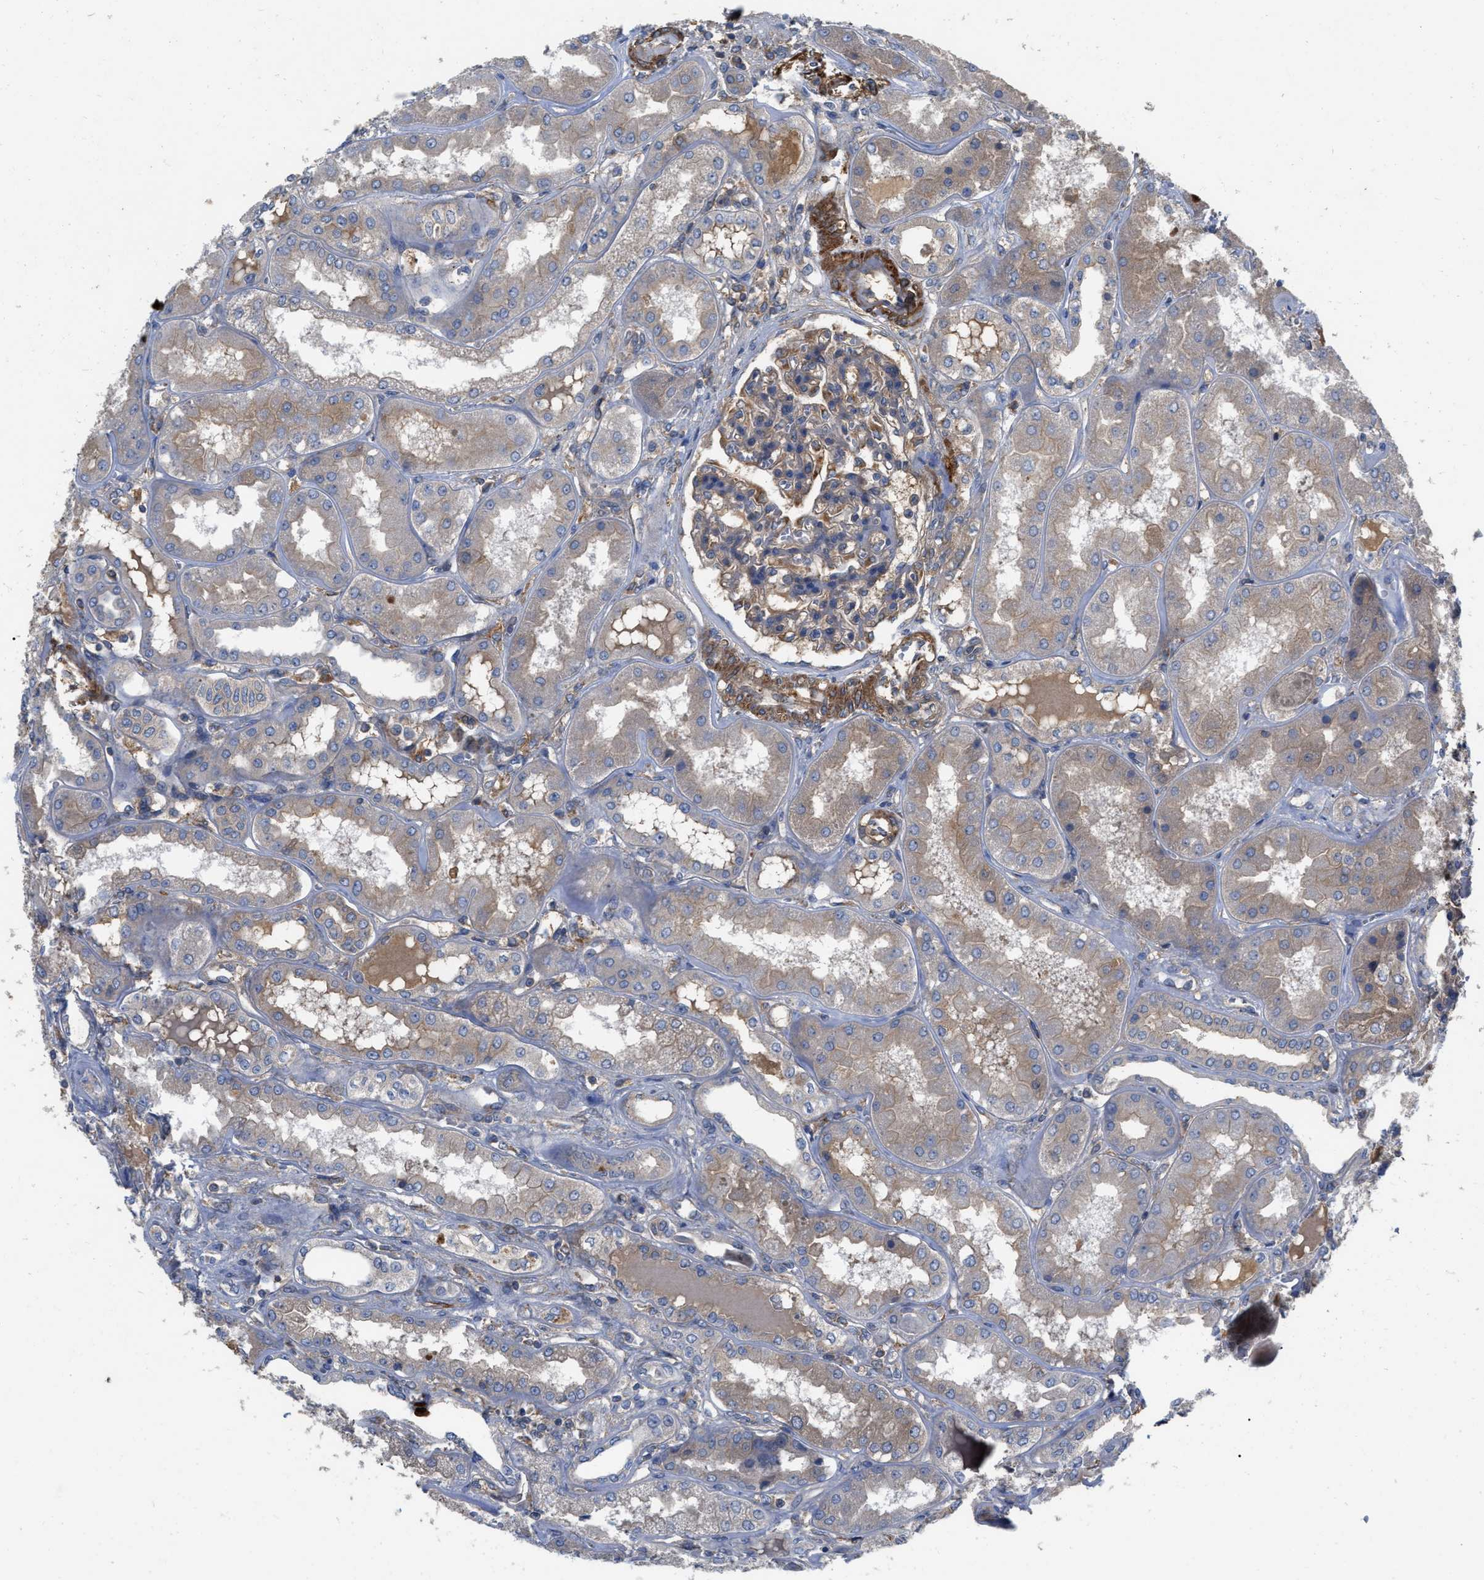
{"staining": {"intensity": "moderate", "quantity": ">75%", "location": "cytoplasmic/membranous"}, "tissue": "kidney", "cell_type": "Cells in glomeruli", "image_type": "normal", "snomed": [{"axis": "morphology", "description": "Normal tissue, NOS"}, {"axis": "topography", "description": "Kidney"}], "caption": "IHC image of unremarkable kidney: human kidney stained using IHC shows medium levels of moderate protein expression localized specifically in the cytoplasmic/membranous of cells in glomeruli, appearing as a cytoplasmic/membranous brown color.", "gene": "RABEP1", "patient": {"sex": "female", "age": 56}}